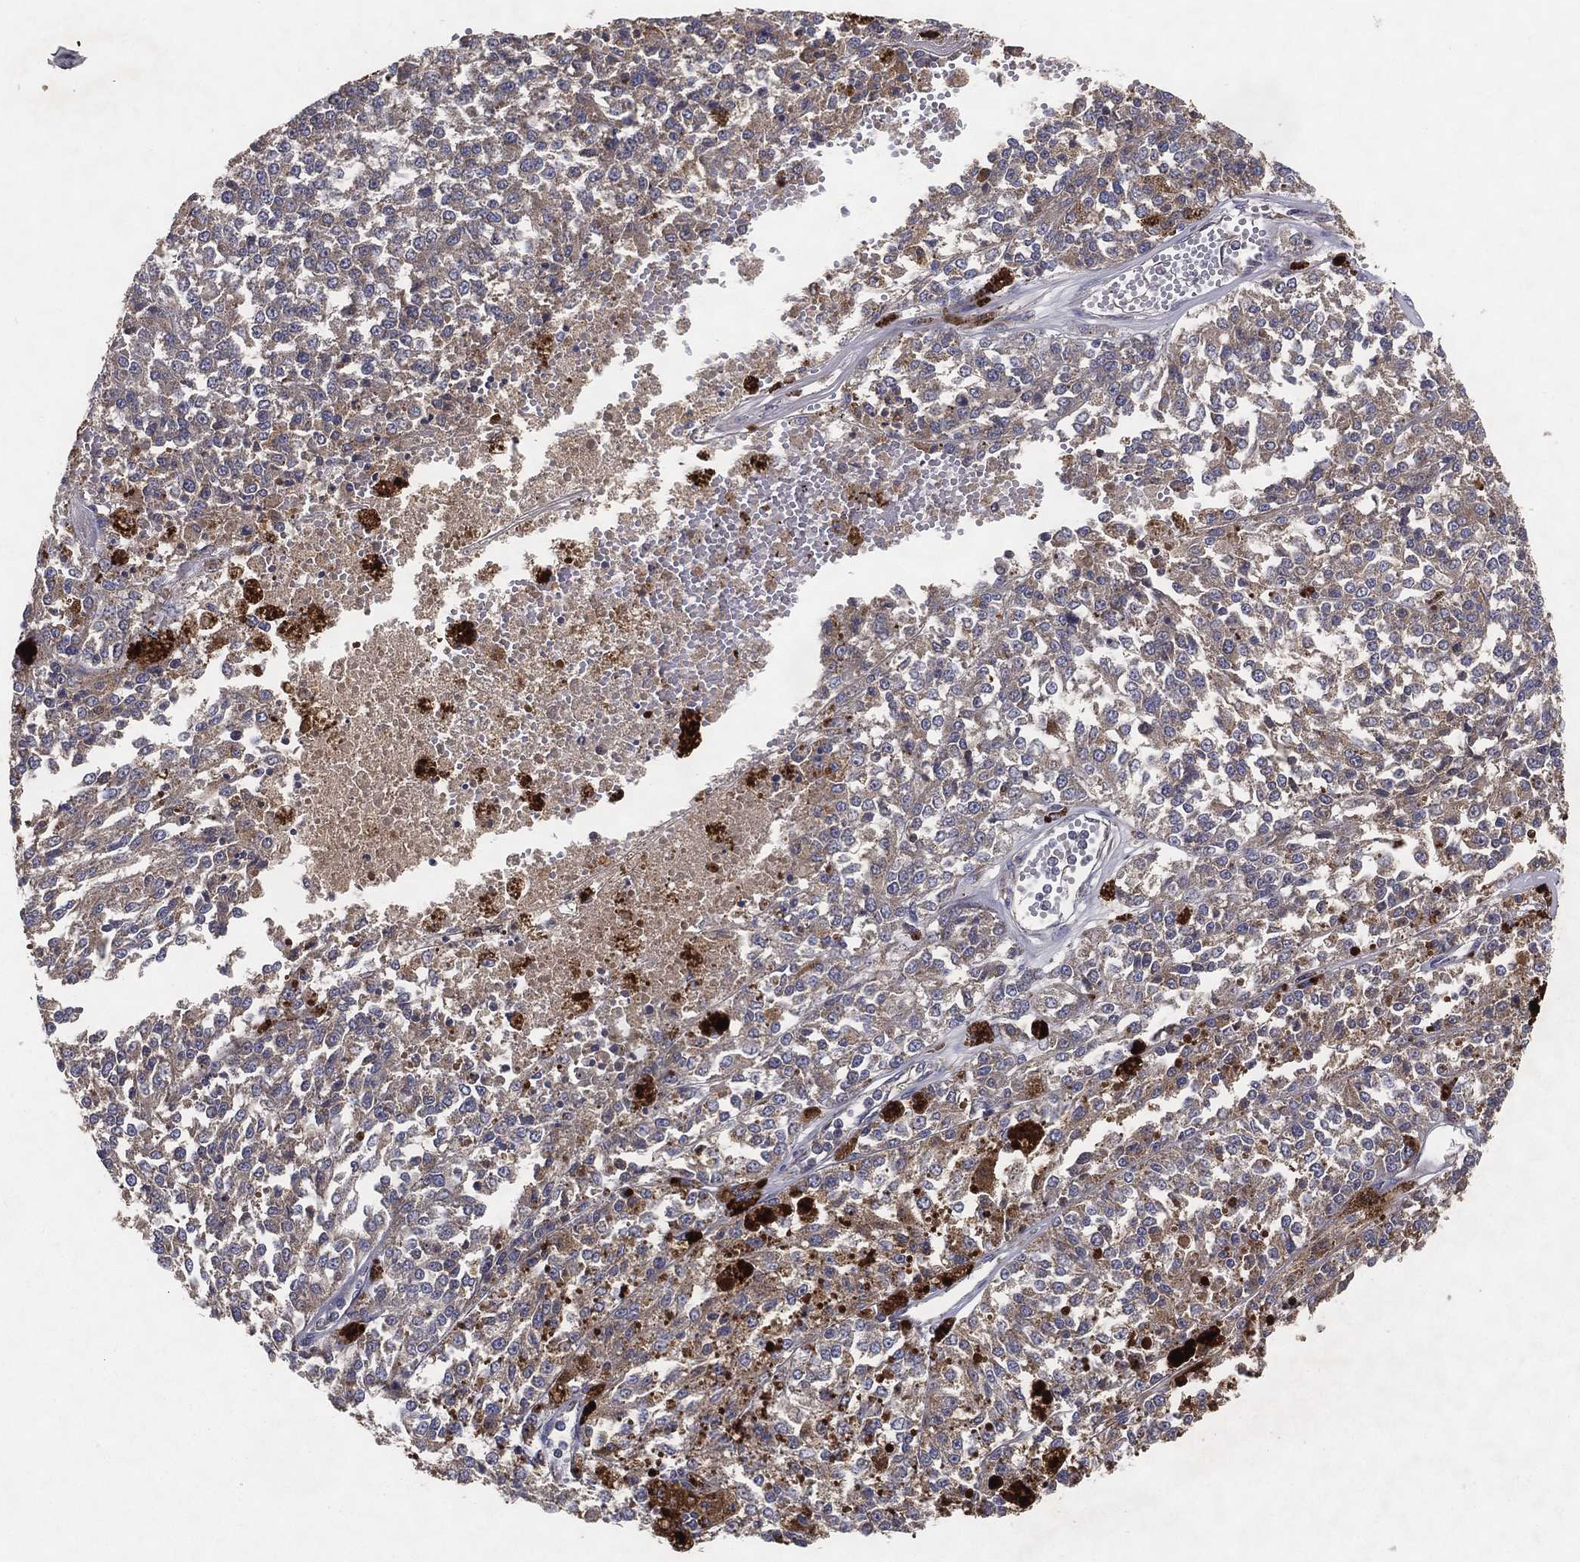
{"staining": {"intensity": "weak", "quantity": "<25%", "location": "cytoplasmic/membranous"}, "tissue": "melanoma", "cell_type": "Tumor cells", "image_type": "cancer", "snomed": [{"axis": "morphology", "description": "Malignant melanoma, Metastatic site"}, {"axis": "topography", "description": "Lymph node"}], "caption": "Immunohistochemical staining of human melanoma shows no significant expression in tumor cells. (DAB (3,3'-diaminobenzidine) immunohistochemistry with hematoxylin counter stain).", "gene": "MT-ND1", "patient": {"sex": "female", "age": 64}}